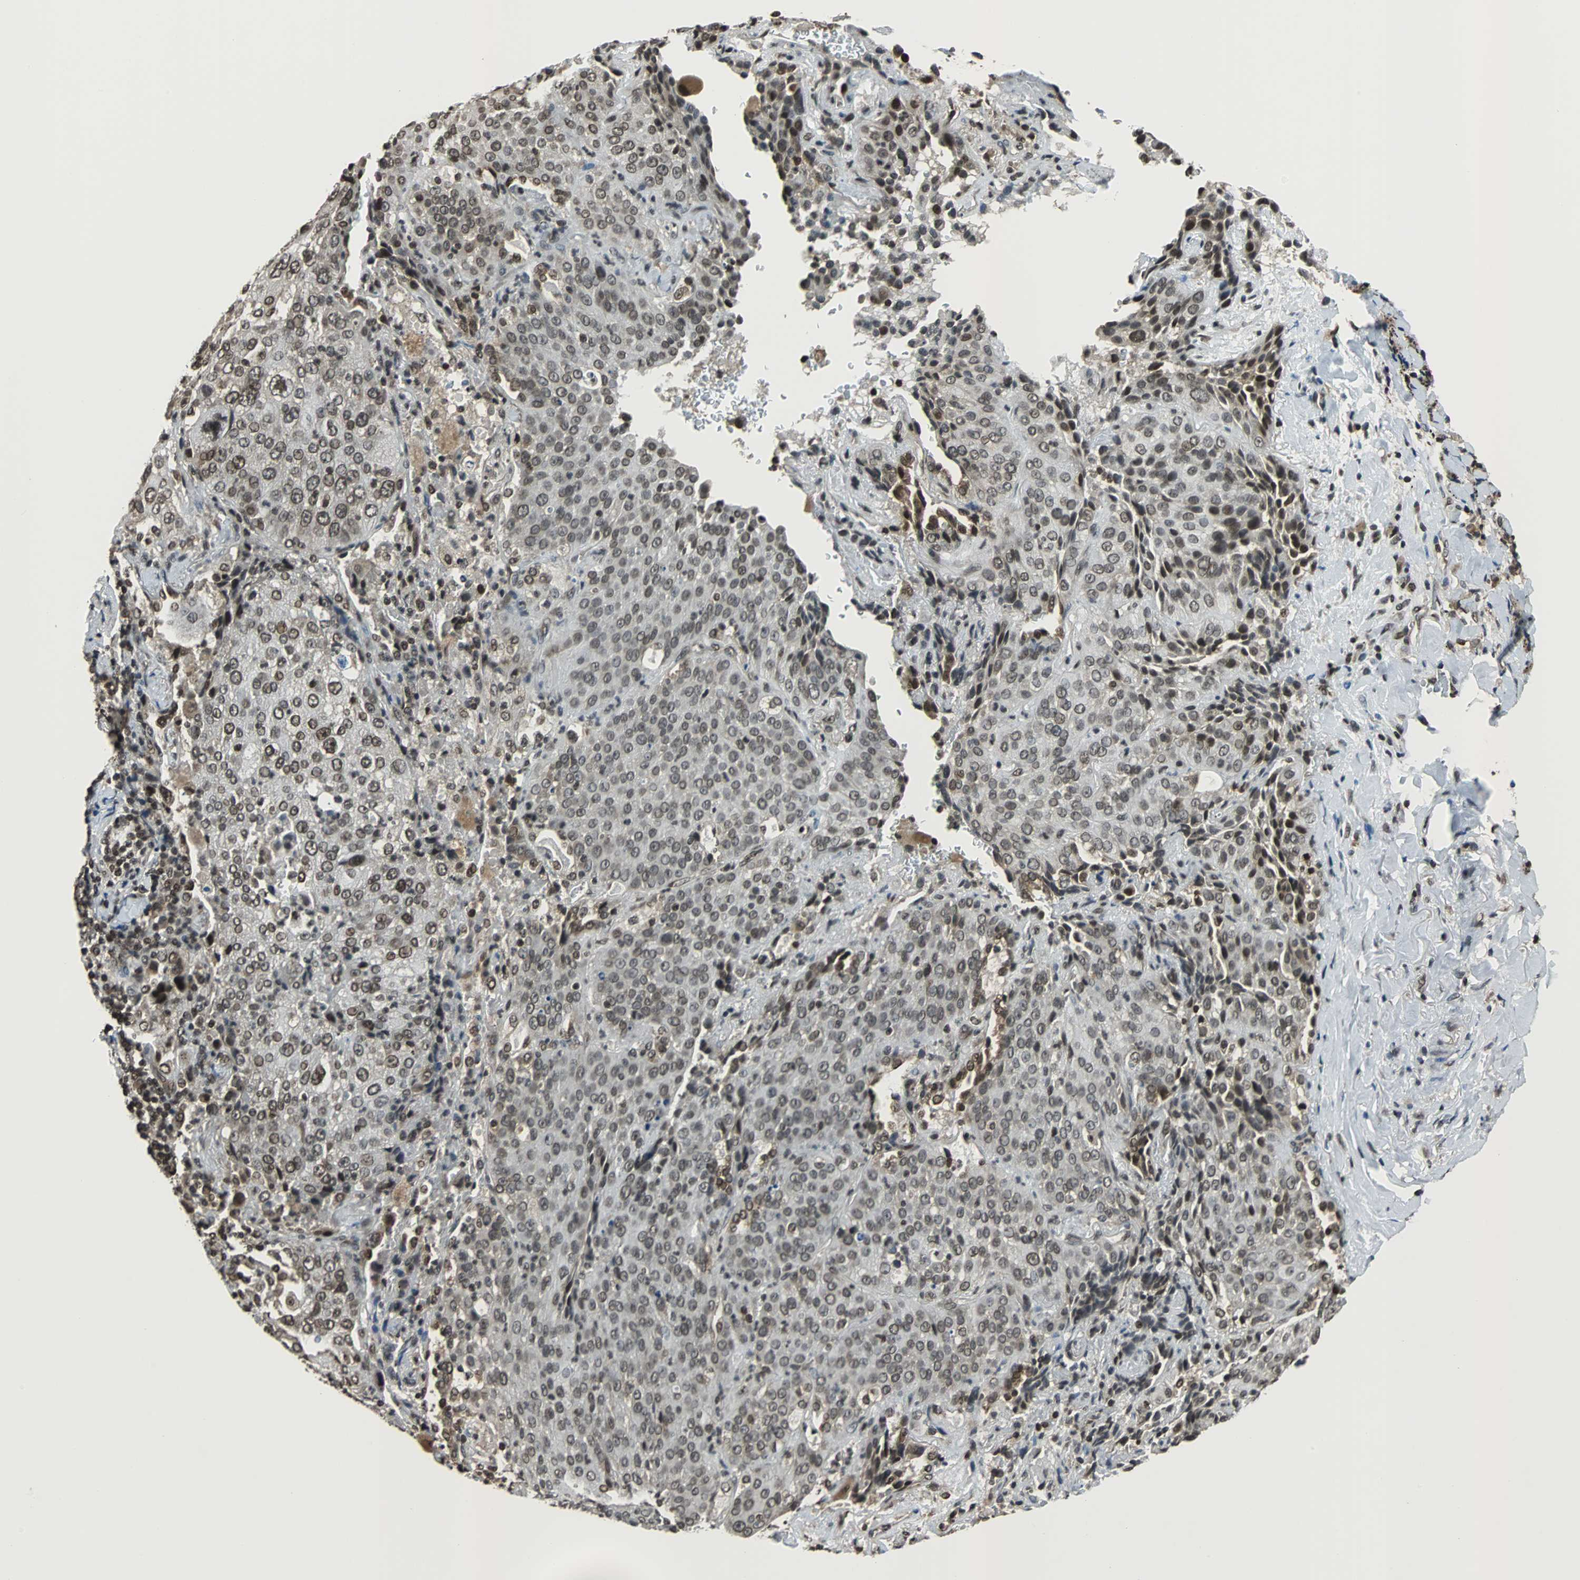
{"staining": {"intensity": "moderate", "quantity": ">75%", "location": "nuclear"}, "tissue": "lung cancer", "cell_type": "Tumor cells", "image_type": "cancer", "snomed": [{"axis": "morphology", "description": "Squamous cell carcinoma, NOS"}, {"axis": "topography", "description": "Lung"}], "caption": "High-magnification brightfield microscopy of lung cancer stained with DAB (brown) and counterstained with hematoxylin (blue). tumor cells exhibit moderate nuclear expression is appreciated in about>75% of cells.", "gene": "REST", "patient": {"sex": "male", "age": 54}}